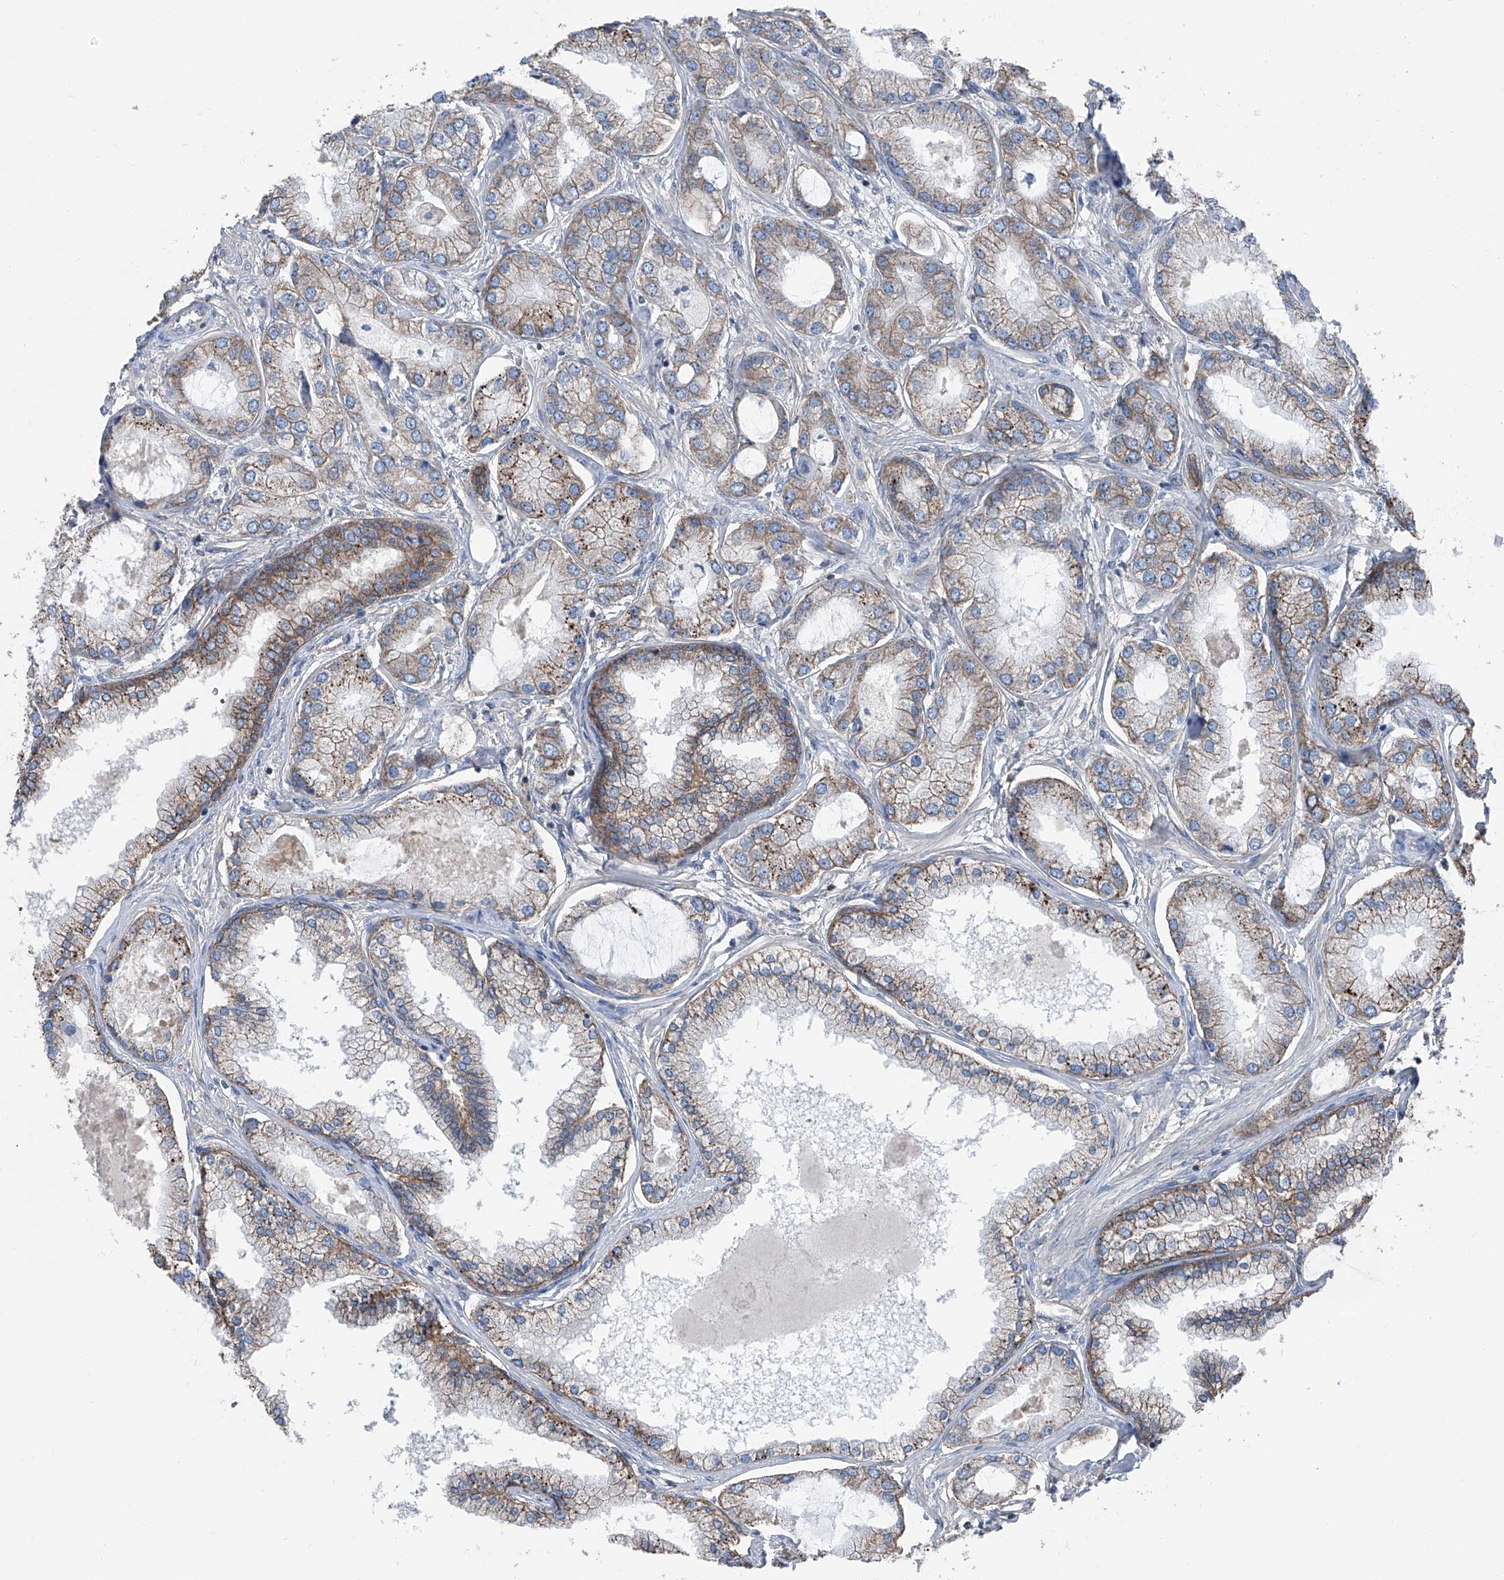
{"staining": {"intensity": "weak", "quantity": "25%-75%", "location": "cytoplasmic/membranous"}, "tissue": "prostate cancer", "cell_type": "Tumor cells", "image_type": "cancer", "snomed": [{"axis": "morphology", "description": "Adenocarcinoma, Low grade"}, {"axis": "topography", "description": "Prostate"}], "caption": "Immunohistochemical staining of adenocarcinoma (low-grade) (prostate) demonstrates low levels of weak cytoplasmic/membranous expression in about 25%-75% of tumor cells.", "gene": "GPR142", "patient": {"sex": "male", "age": 62}}